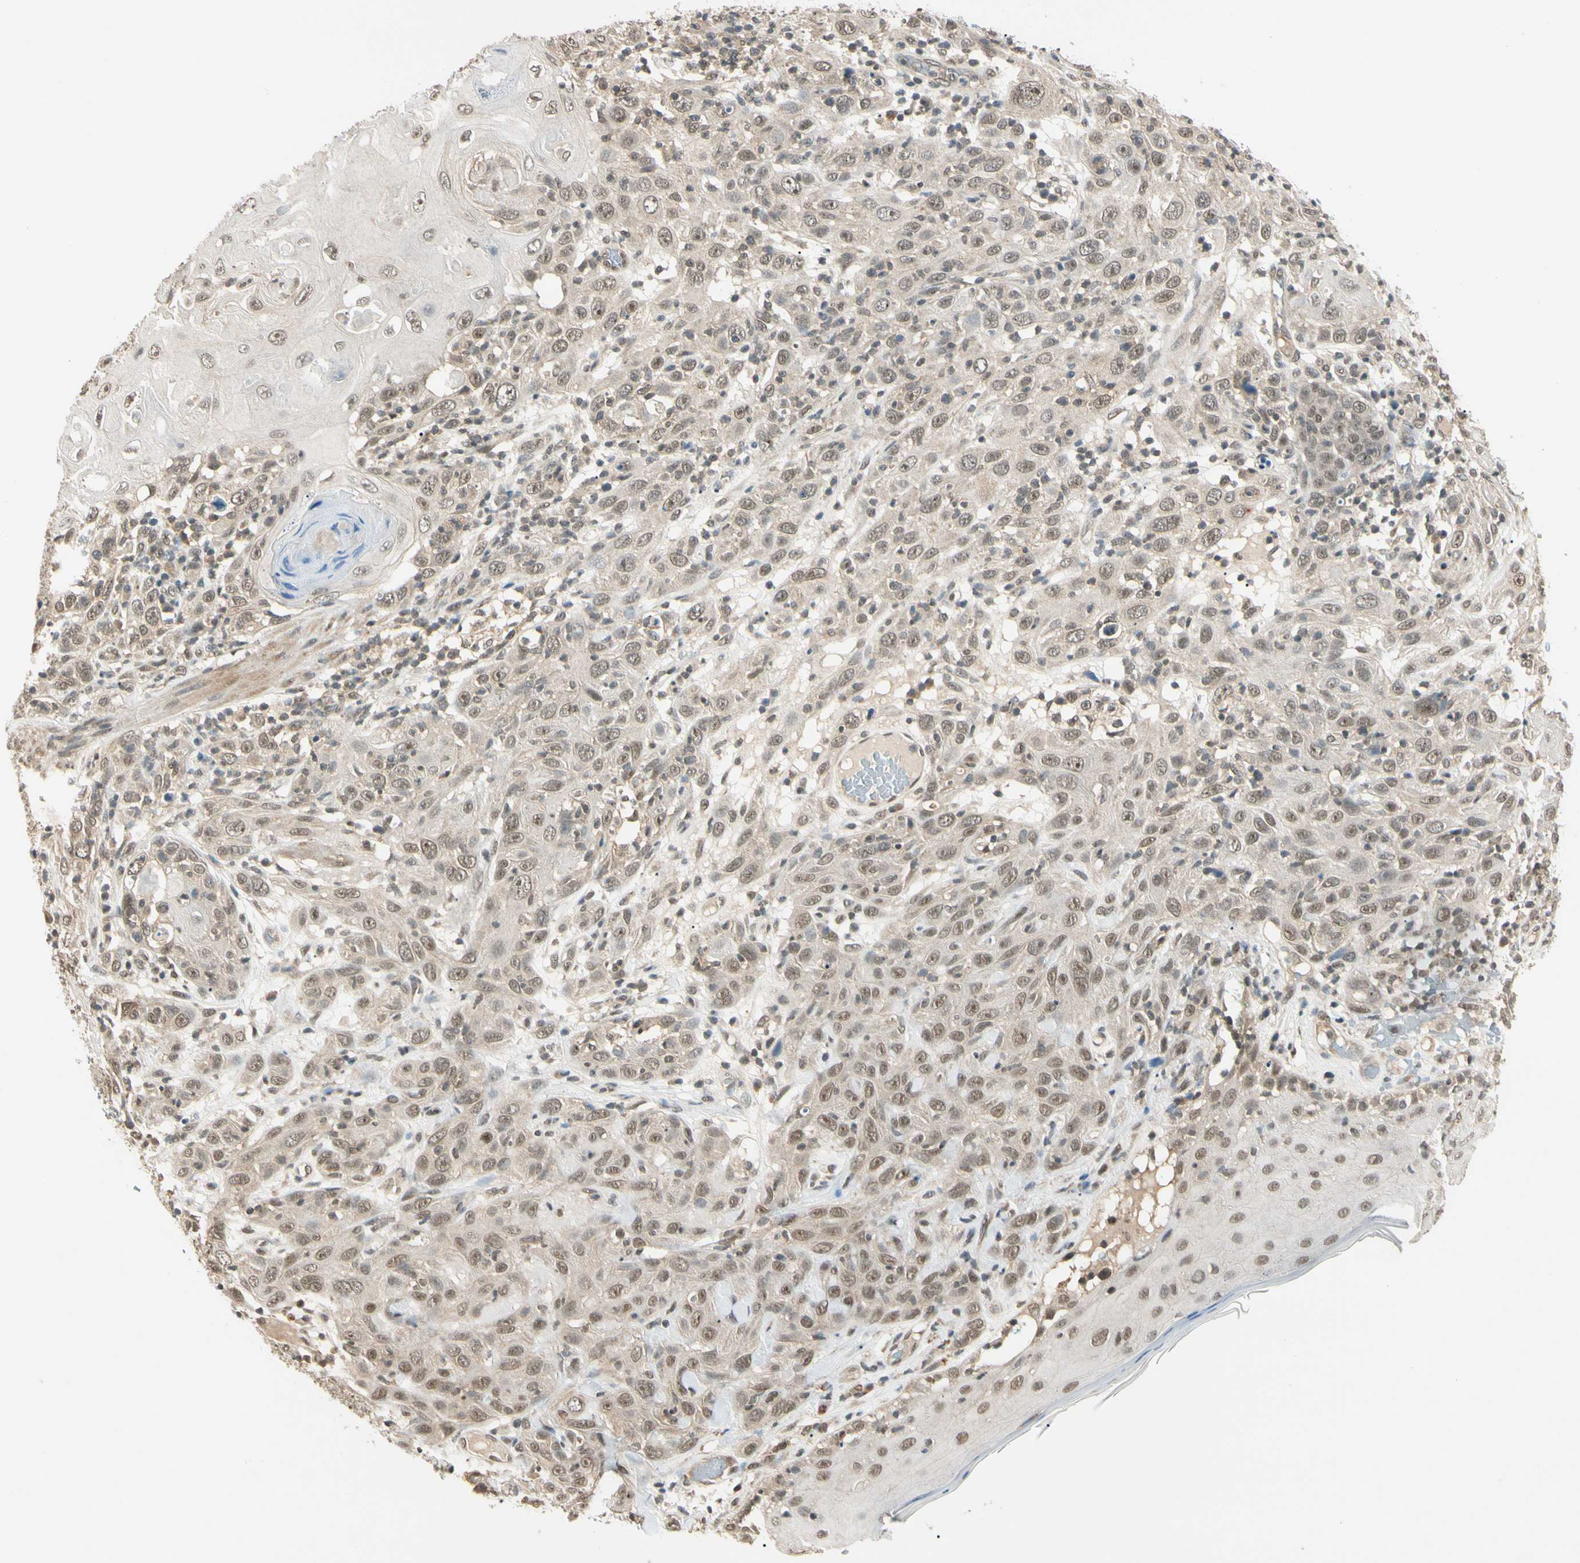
{"staining": {"intensity": "weak", "quantity": ">75%", "location": "cytoplasmic/membranous,nuclear"}, "tissue": "skin cancer", "cell_type": "Tumor cells", "image_type": "cancer", "snomed": [{"axis": "morphology", "description": "Squamous cell carcinoma, NOS"}, {"axis": "topography", "description": "Skin"}], "caption": "A brown stain shows weak cytoplasmic/membranous and nuclear expression of a protein in human skin cancer (squamous cell carcinoma) tumor cells.", "gene": "ZSCAN12", "patient": {"sex": "female", "age": 88}}